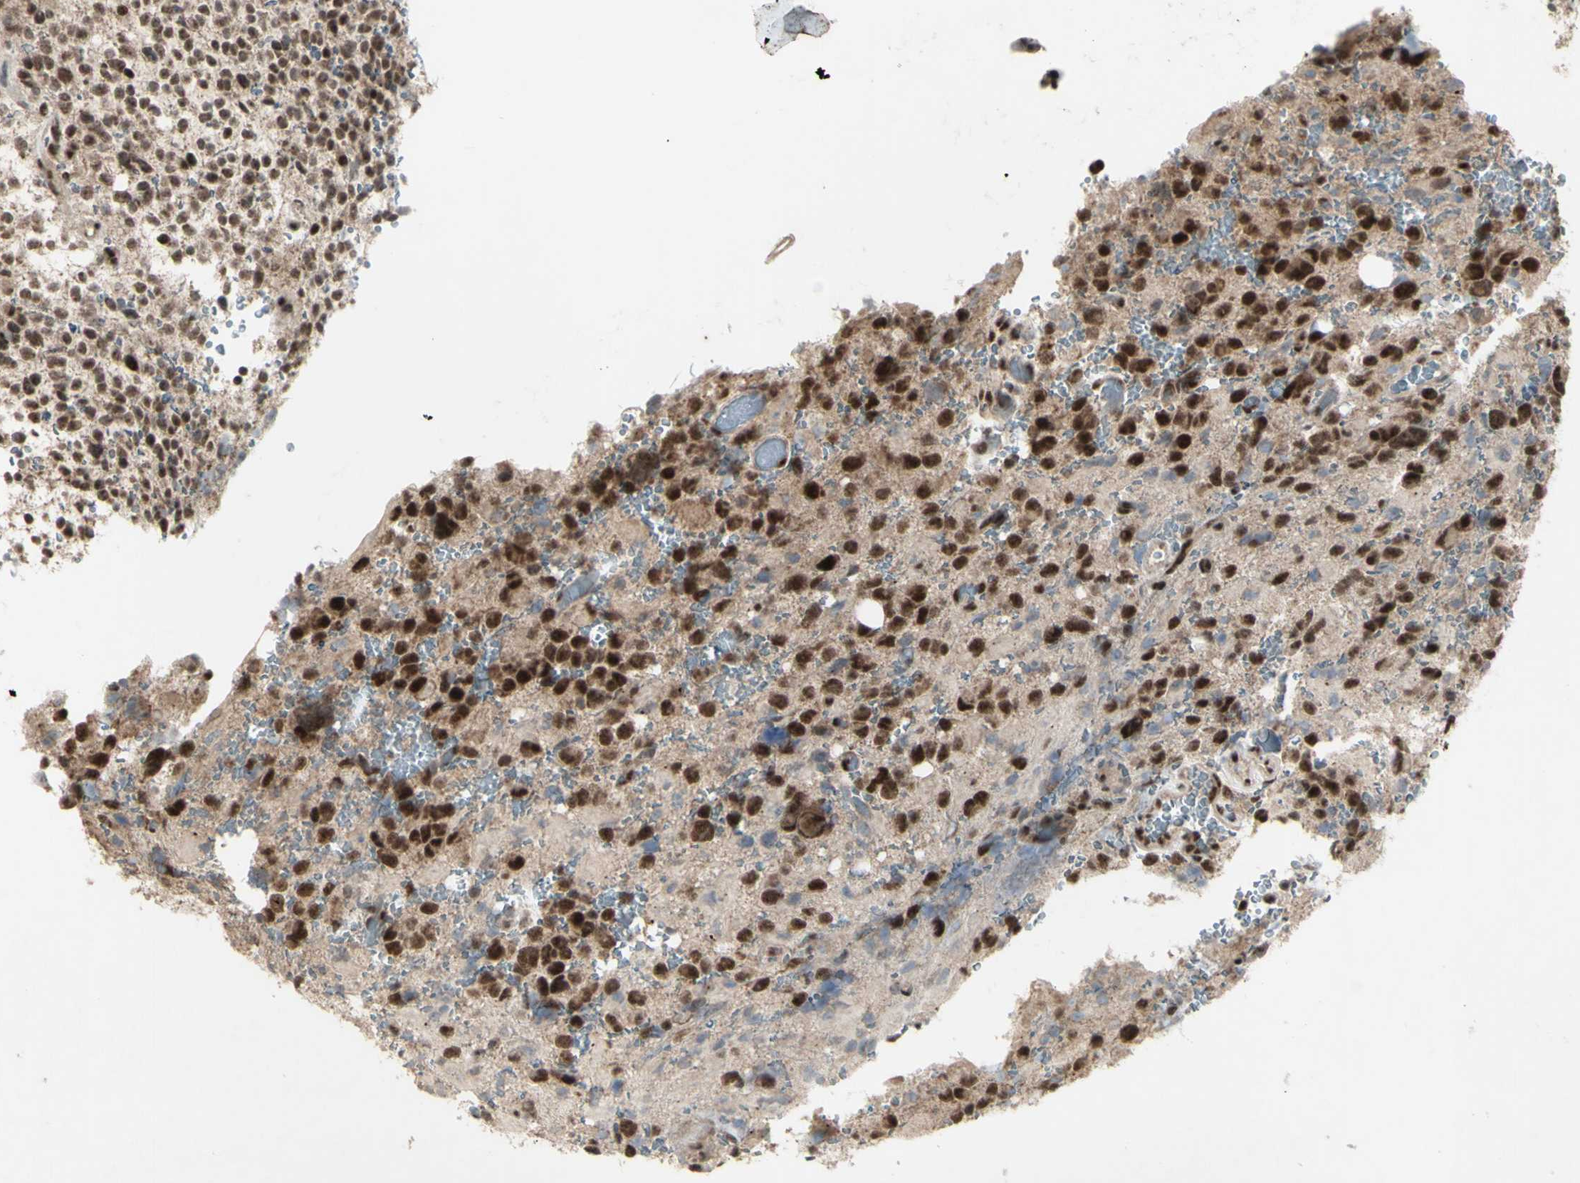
{"staining": {"intensity": "strong", "quantity": ">75%", "location": "nuclear"}, "tissue": "glioma", "cell_type": "Tumor cells", "image_type": "cancer", "snomed": [{"axis": "morphology", "description": "Glioma, malignant, High grade"}, {"axis": "topography", "description": "Brain"}], "caption": "This histopathology image exhibits malignant glioma (high-grade) stained with immunohistochemistry to label a protein in brown. The nuclear of tumor cells show strong positivity for the protein. Nuclei are counter-stained blue.", "gene": "CCNT1", "patient": {"sex": "male", "age": 48}}